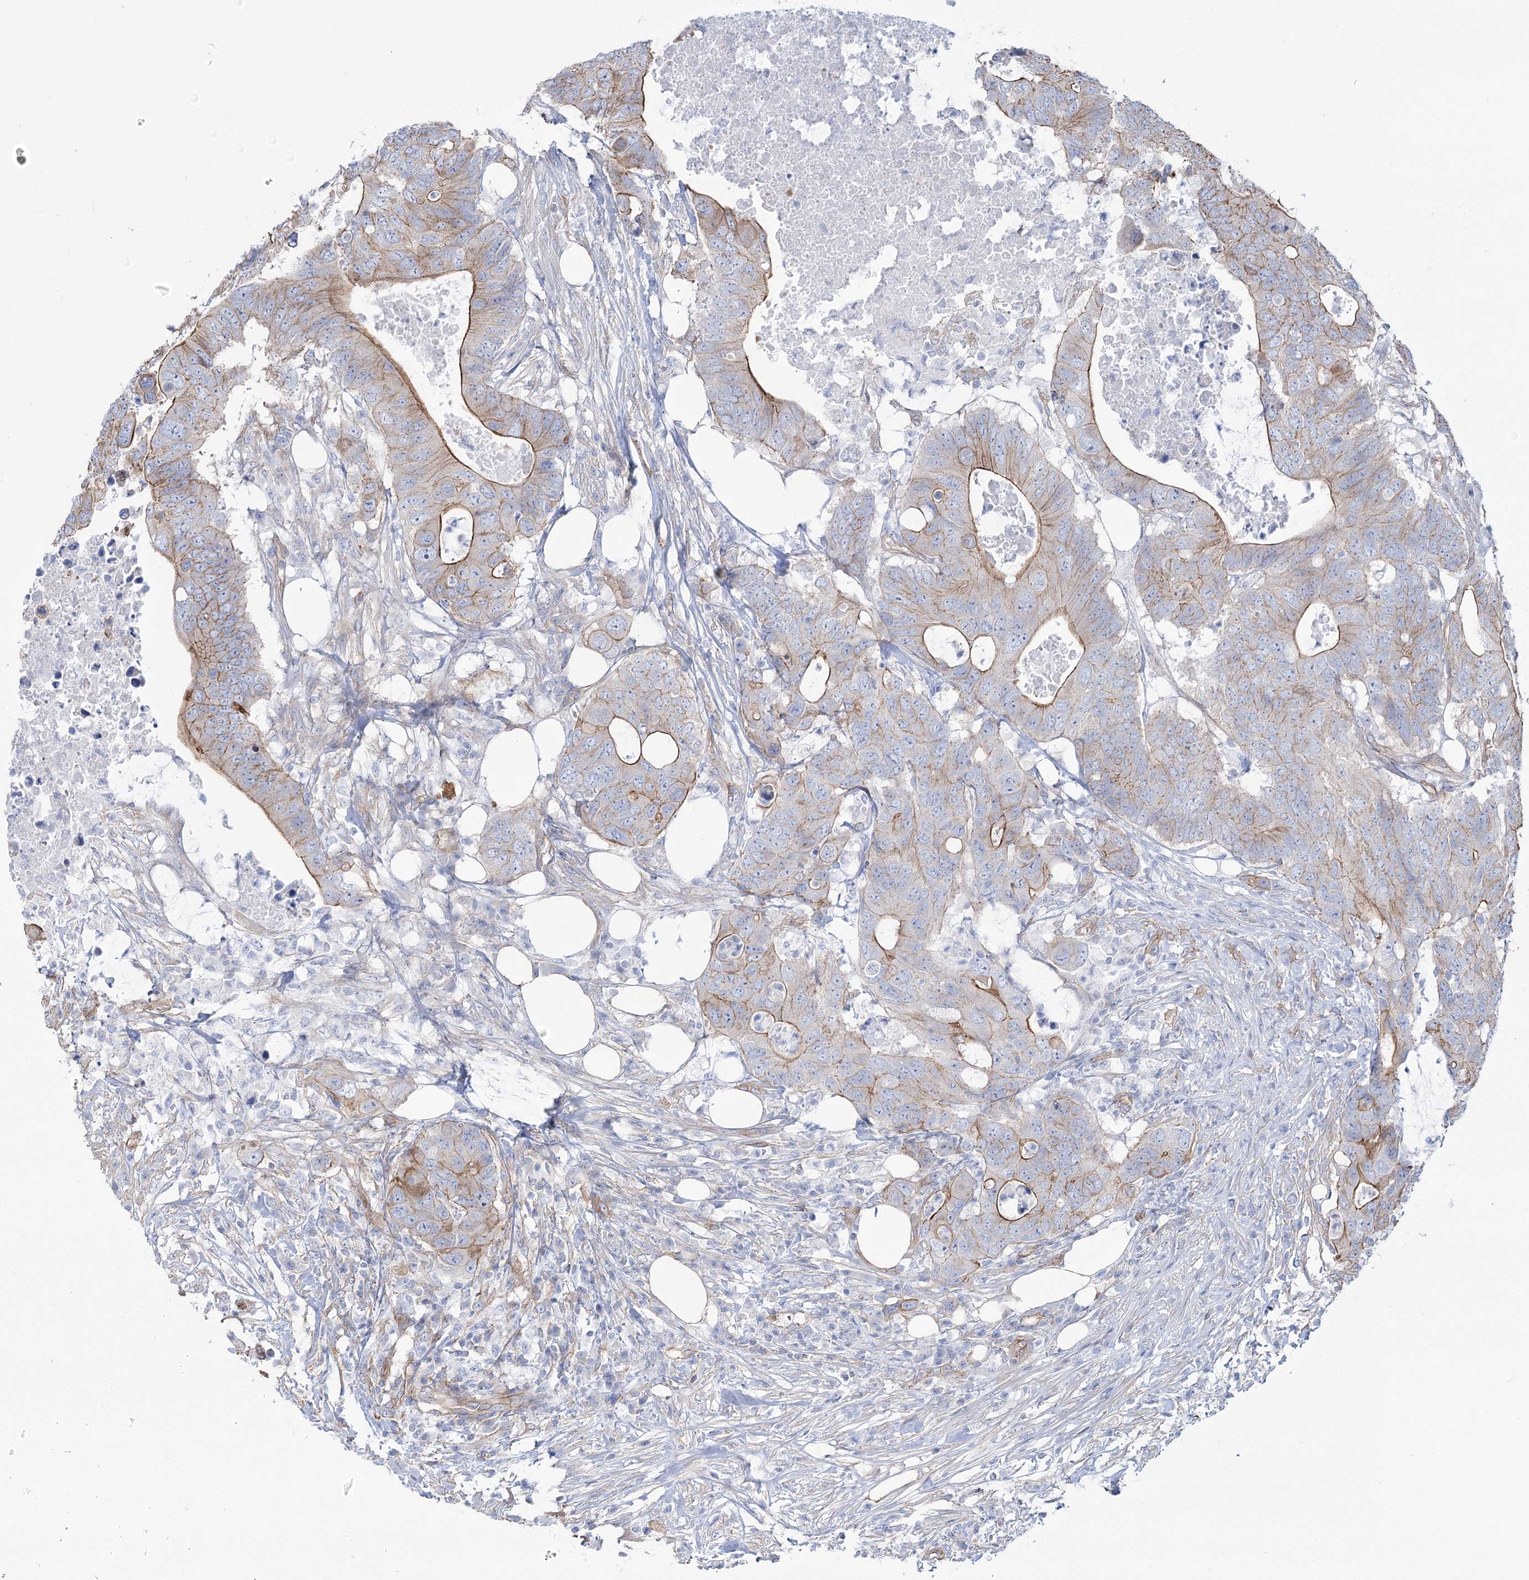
{"staining": {"intensity": "moderate", "quantity": "25%-75%", "location": "cytoplasmic/membranous"}, "tissue": "colorectal cancer", "cell_type": "Tumor cells", "image_type": "cancer", "snomed": [{"axis": "morphology", "description": "Adenocarcinoma, NOS"}, {"axis": "topography", "description": "Colon"}], "caption": "Tumor cells display moderate cytoplasmic/membranous expression in approximately 25%-75% of cells in colorectal adenocarcinoma. (DAB = brown stain, brightfield microscopy at high magnification).", "gene": "PLEKHA5", "patient": {"sex": "male", "age": 71}}